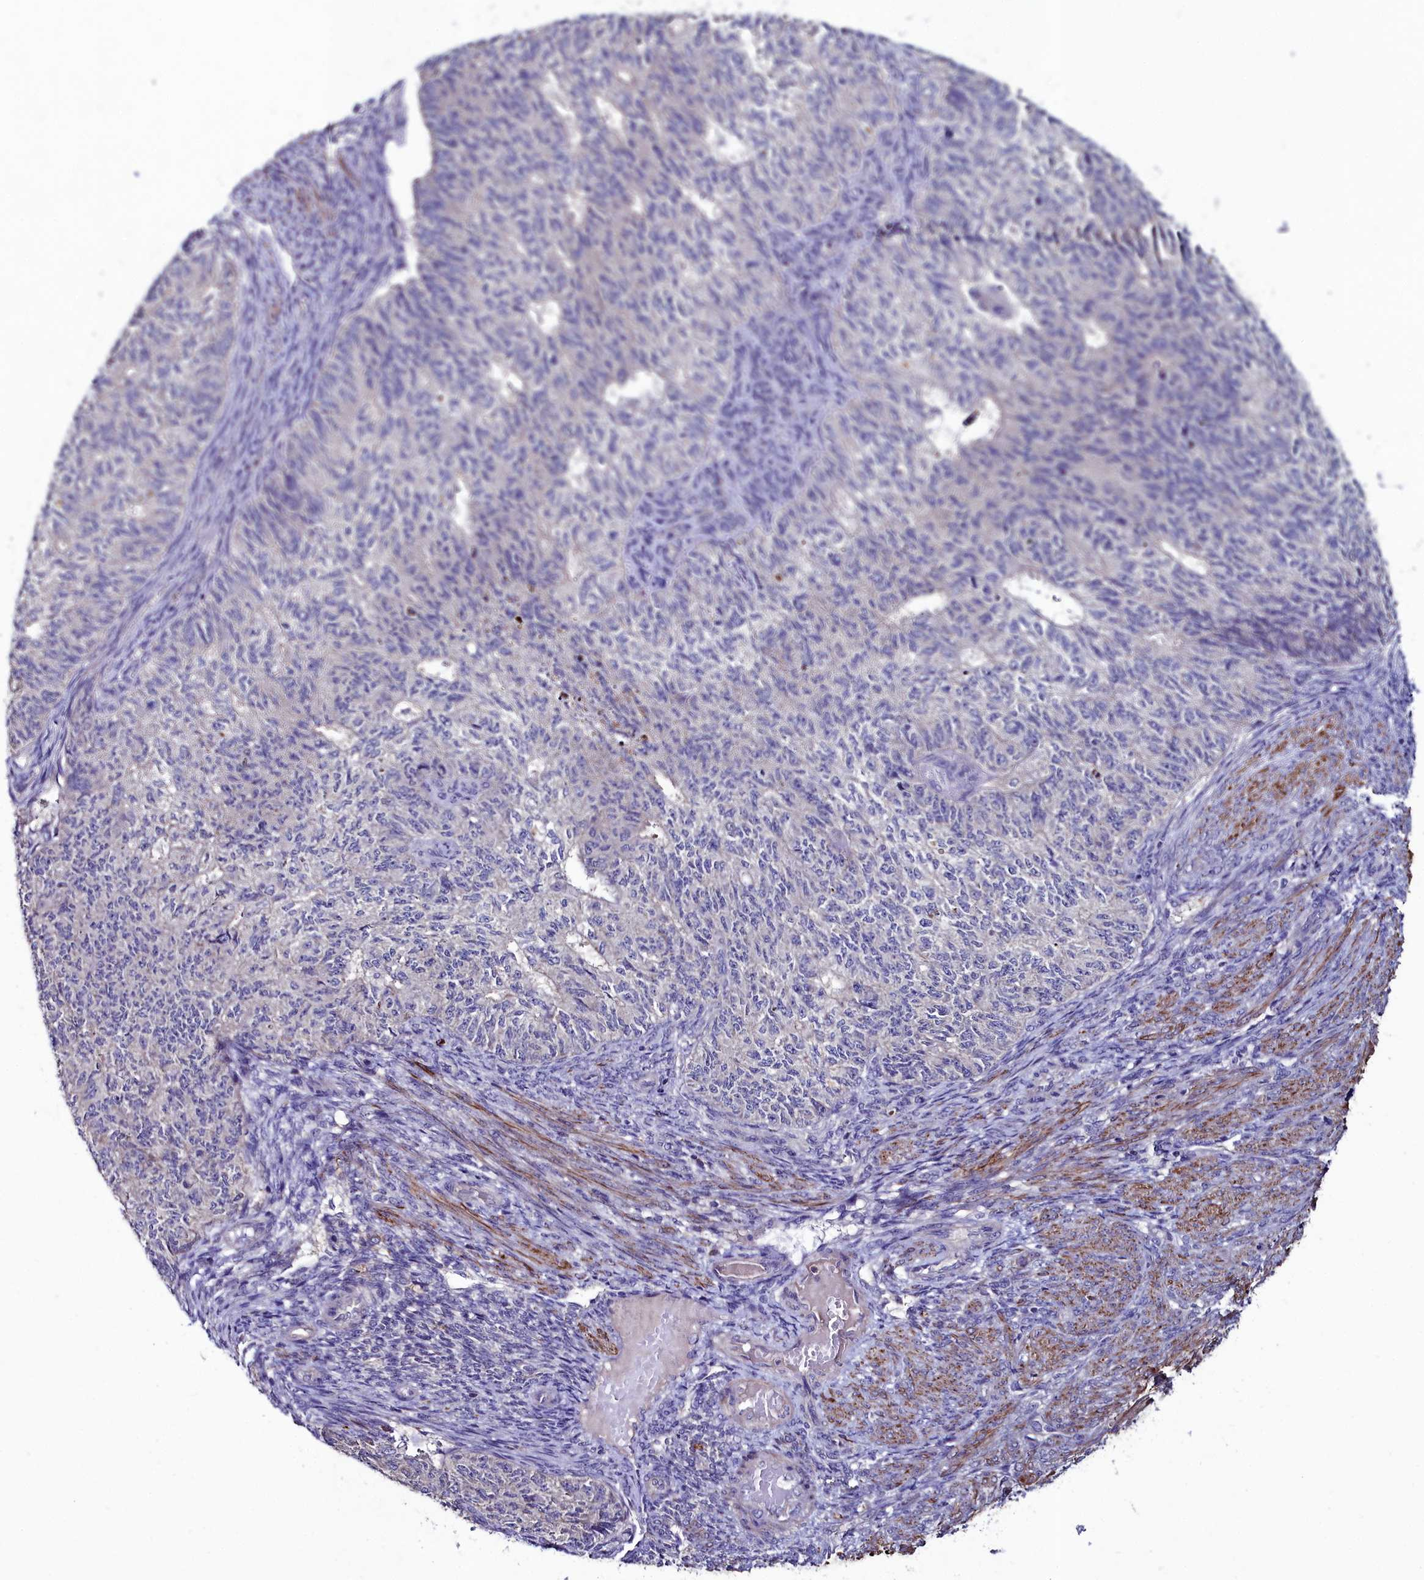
{"staining": {"intensity": "negative", "quantity": "none", "location": "none"}, "tissue": "endometrial cancer", "cell_type": "Tumor cells", "image_type": "cancer", "snomed": [{"axis": "morphology", "description": "Adenocarcinoma, NOS"}, {"axis": "topography", "description": "Endometrium"}], "caption": "Endometrial adenocarcinoma was stained to show a protein in brown. There is no significant positivity in tumor cells. (Stains: DAB immunohistochemistry with hematoxylin counter stain, Microscopy: brightfield microscopy at high magnification).", "gene": "AMBRA1", "patient": {"sex": "female", "age": 32}}